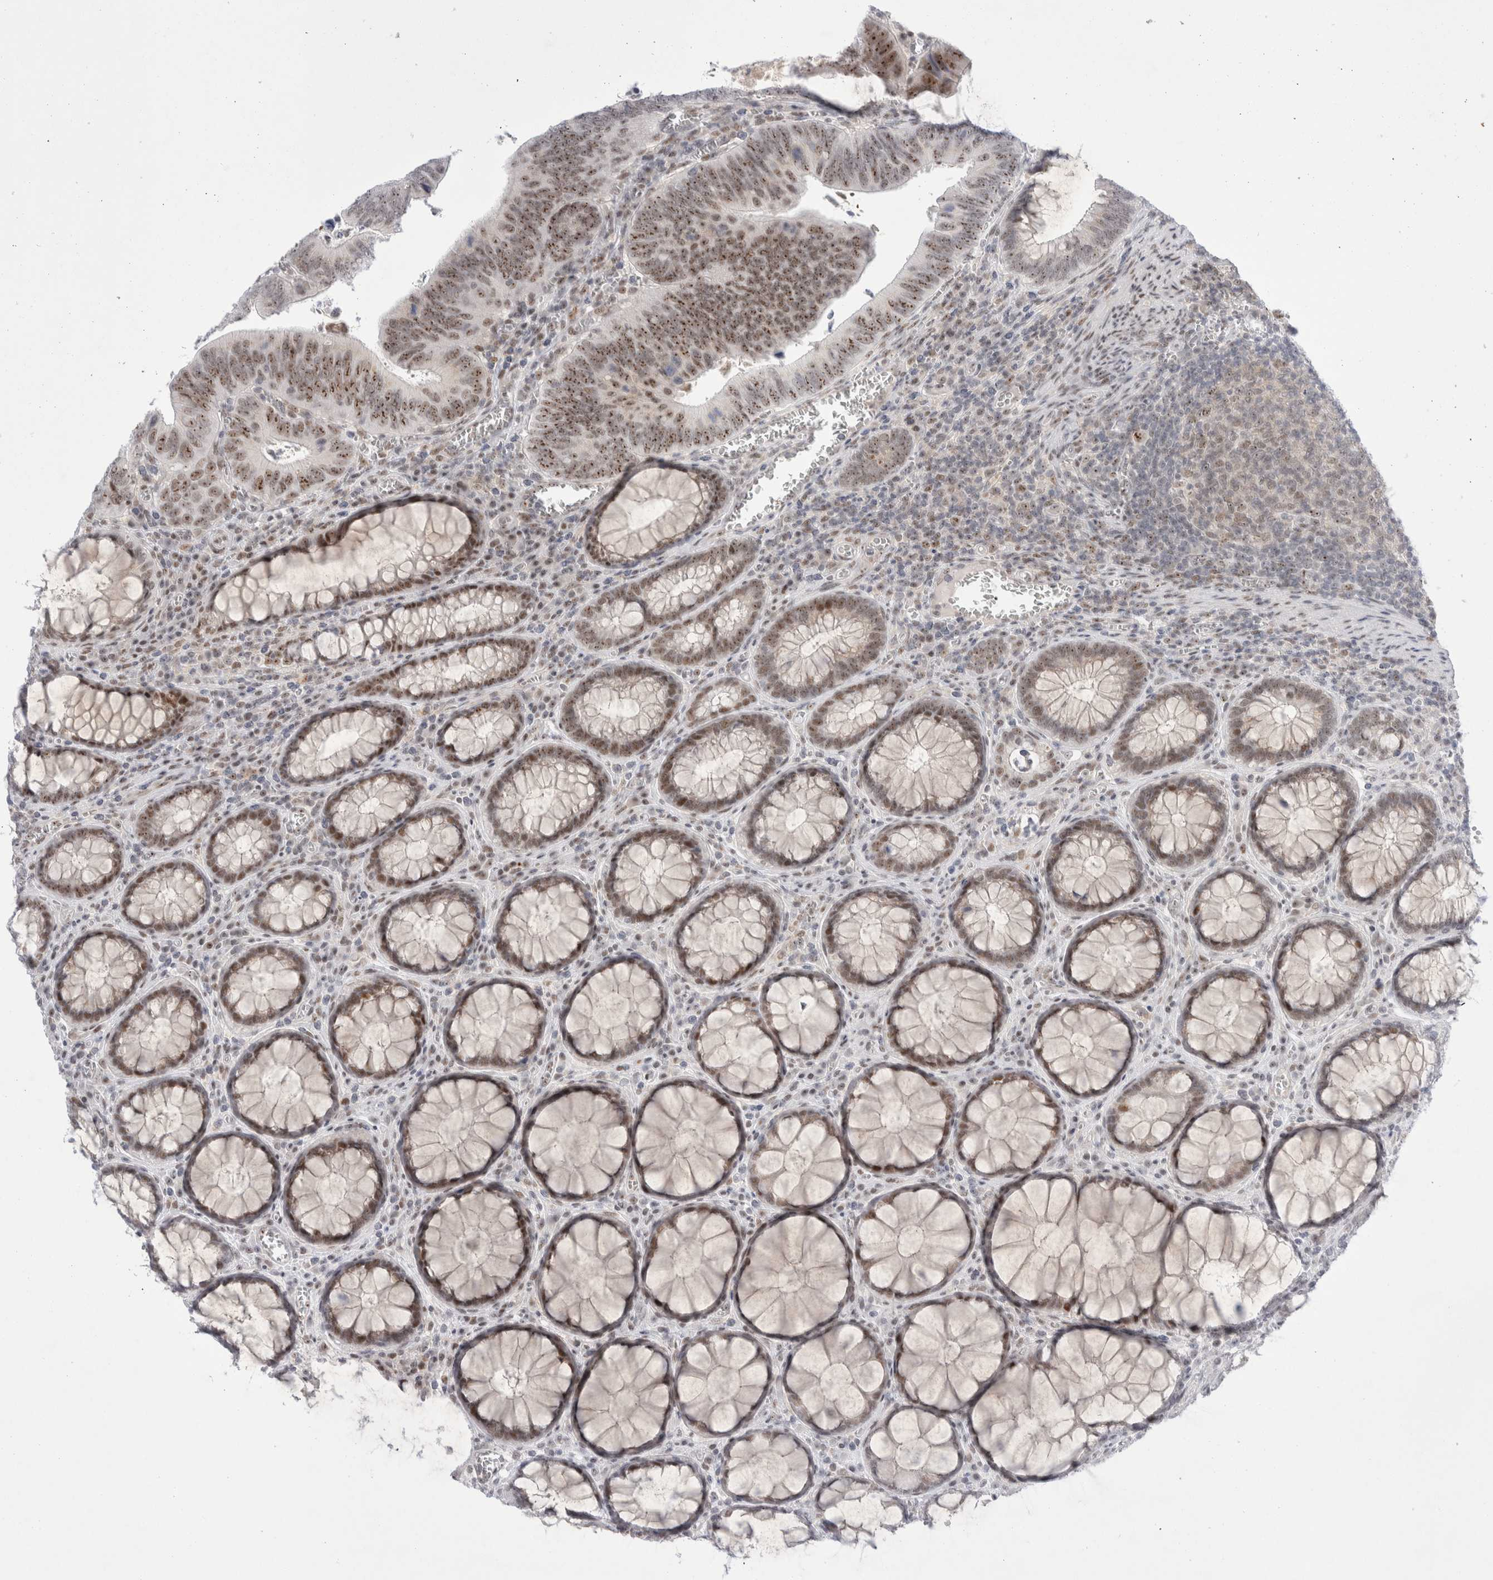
{"staining": {"intensity": "moderate", "quantity": ">75%", "location": "nuclear"}, "tissue": "colorectal cancer", "cell_type": "Tumor cells", "image_type": "cancer", "snomed": [{"axis": "morphology", "description": "Inflammation, NOS"}, {"axis": "morphology", "description": "Adenocarcinoma, NOS"}, {"axis": "topography", "description": "Colon"}], "caption": "Protein staining demonstrates moderate nuclear positivity in about >75% of tumor cells in colorectal cancer.", "gene": "CERS5", "patient": {"sex": "male", "age": 72}}